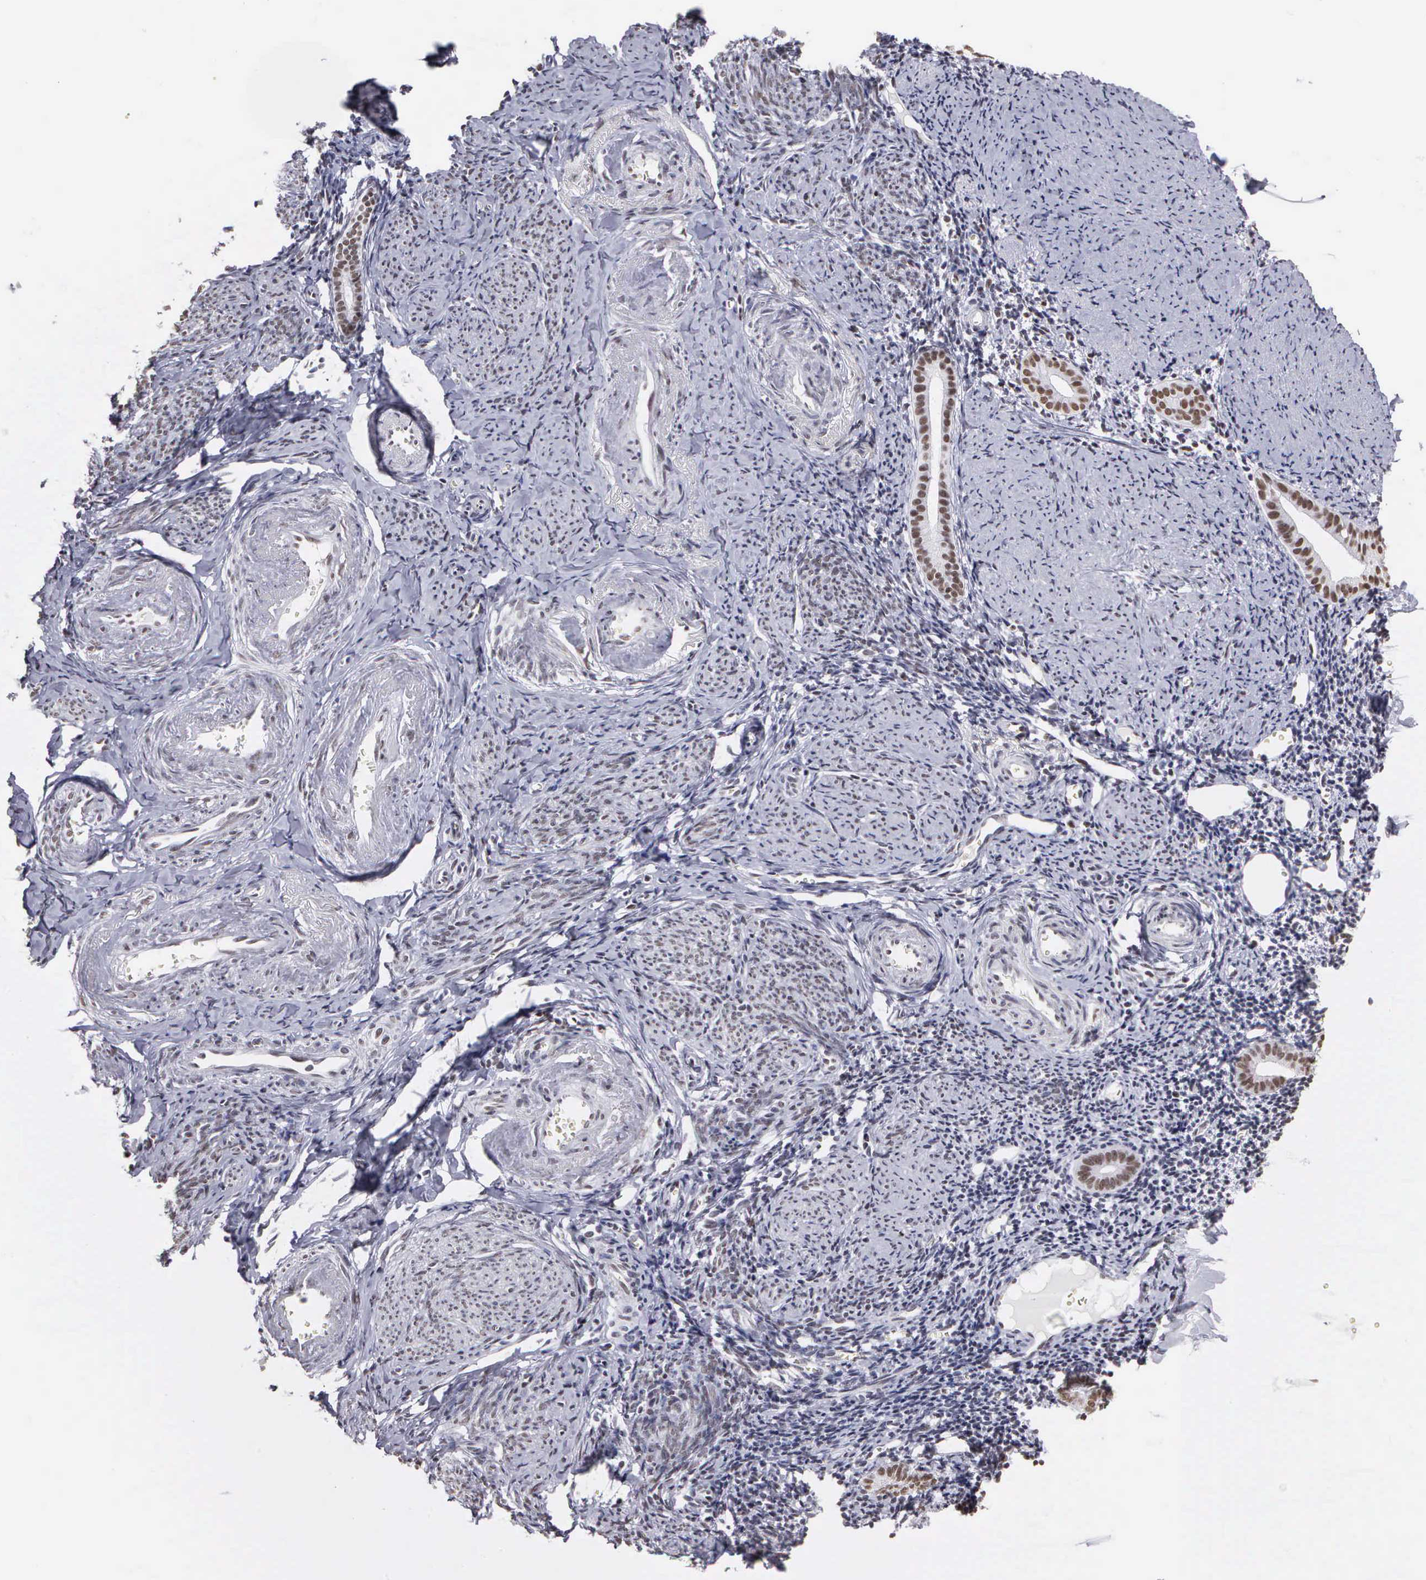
{"staining": {"intensity": "moderate", "quantity": "25%-75%", "location": "nuclear"}, "tissue": "endometrium", "cell_type": "Cells in endometrial stroma", "image_type": "normal", "snomed": [{"axis": "morphology", "description": "Normal tissue, NOS"}, {"axis": "morphology", "description": "Neoplasm, benign, NOS"}, {"axis": "topography", "description": "Uterus"}], "caption": "The immunohistochemical stain labels moderate nuclear expression in cells in endometrial stroma of unremarkable endometrium.", "gene": "CSTF2", "patient": {"sex": "female", "age": 55}}